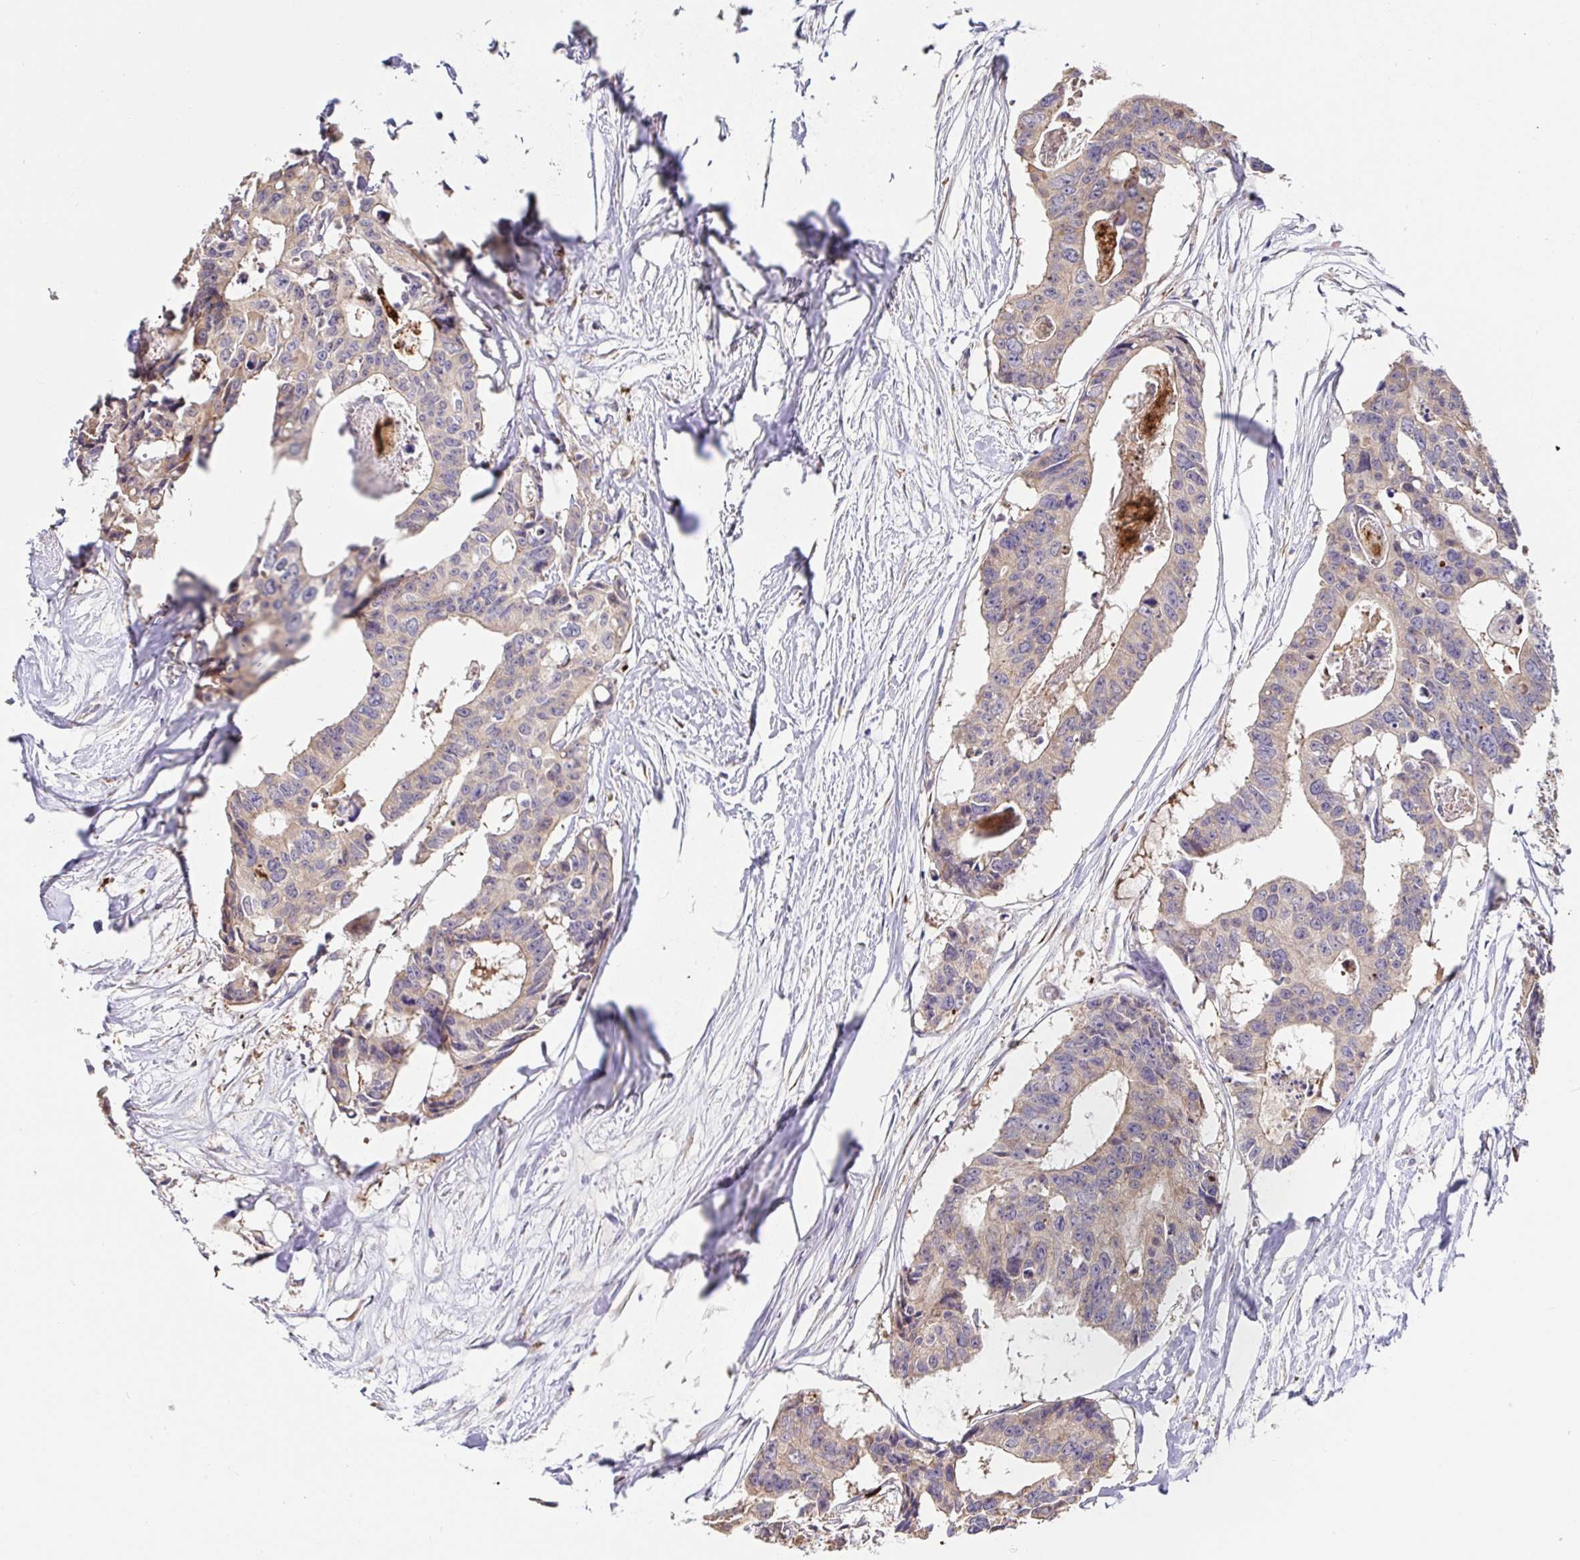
{"staining": {"intensity": "weak", "quantity": "<25%", "location": "cytoplasmic/membranous"}, "tissue": "colorectal cancer", "cell_type": "Tumor cells", "image_type": "cancer", "snomed": [{"axis": "morphology", "description": "Adenocarcinoma, NOS"}, {"axis": "topography", "description": "Rectum"}], "caption": "Tumor cells show no significant protein positivity in colorectal adenocarcinoma.", "gene": "PDPK1", "patient": {"sex": "male", "age": 57}}